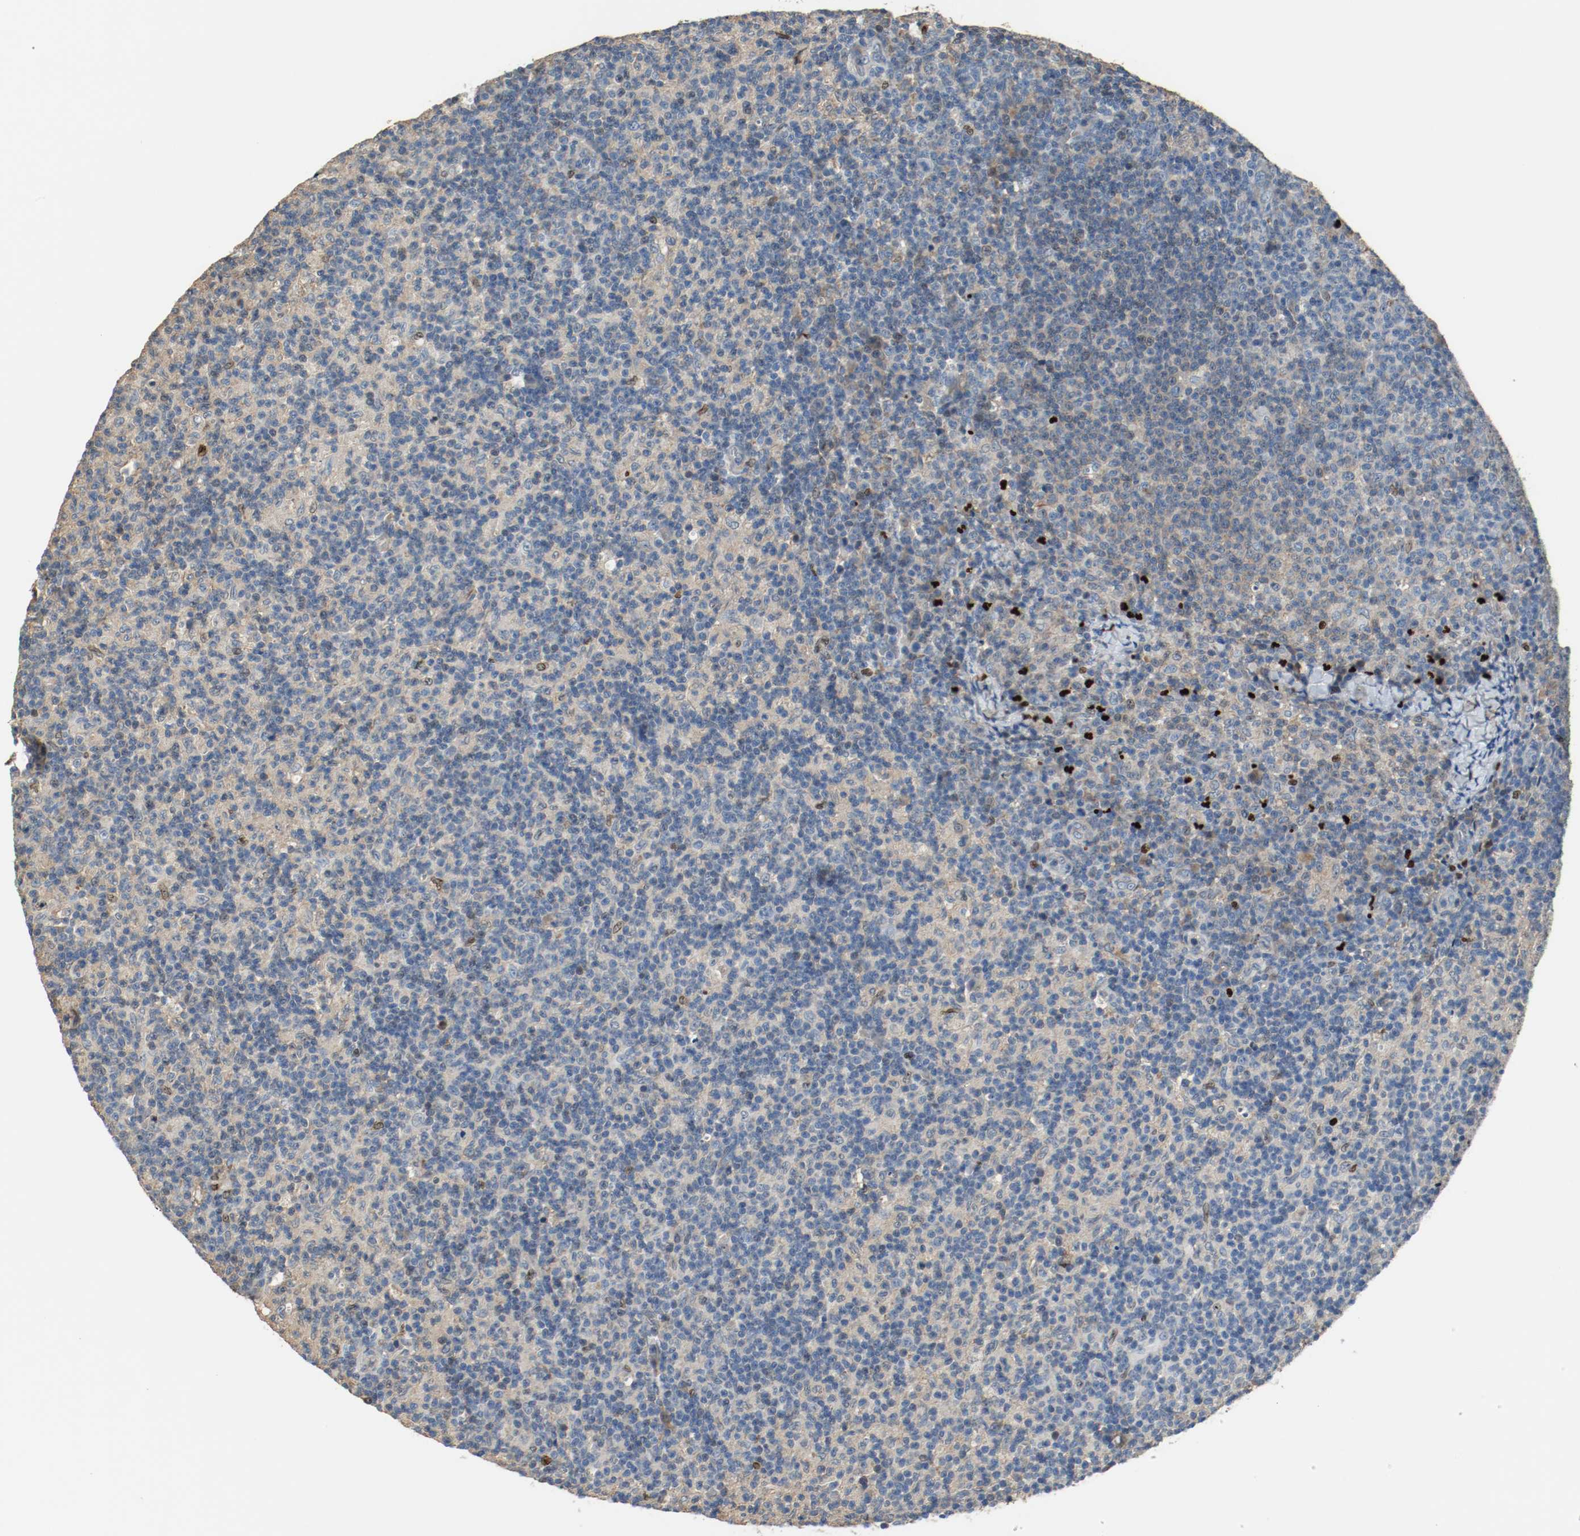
{"staining": {"intensity": "negative", "quantity": "none", "location": "none"}, "tissue": "lymph node", "cell_type": "Germinal center cells", "image_type": "normal", "snomed": [{"axis": "morphology", "description": "Normal tissue, NOS"}, {"axis": "morphology", "description": "Inflammation, NOS"}, {"axis": "topography", "description": "Lymph node"}], "caption": "DAB immunohistochemical staining of normal human lymph node exhibits no significant expression in germinal center cells. (Brightfield microscopy of DAB (3,3'-diaminobenzidine) IHC at high magnification).", "gene": "BLK", "patient": {"sex": "male", "age": 55}}